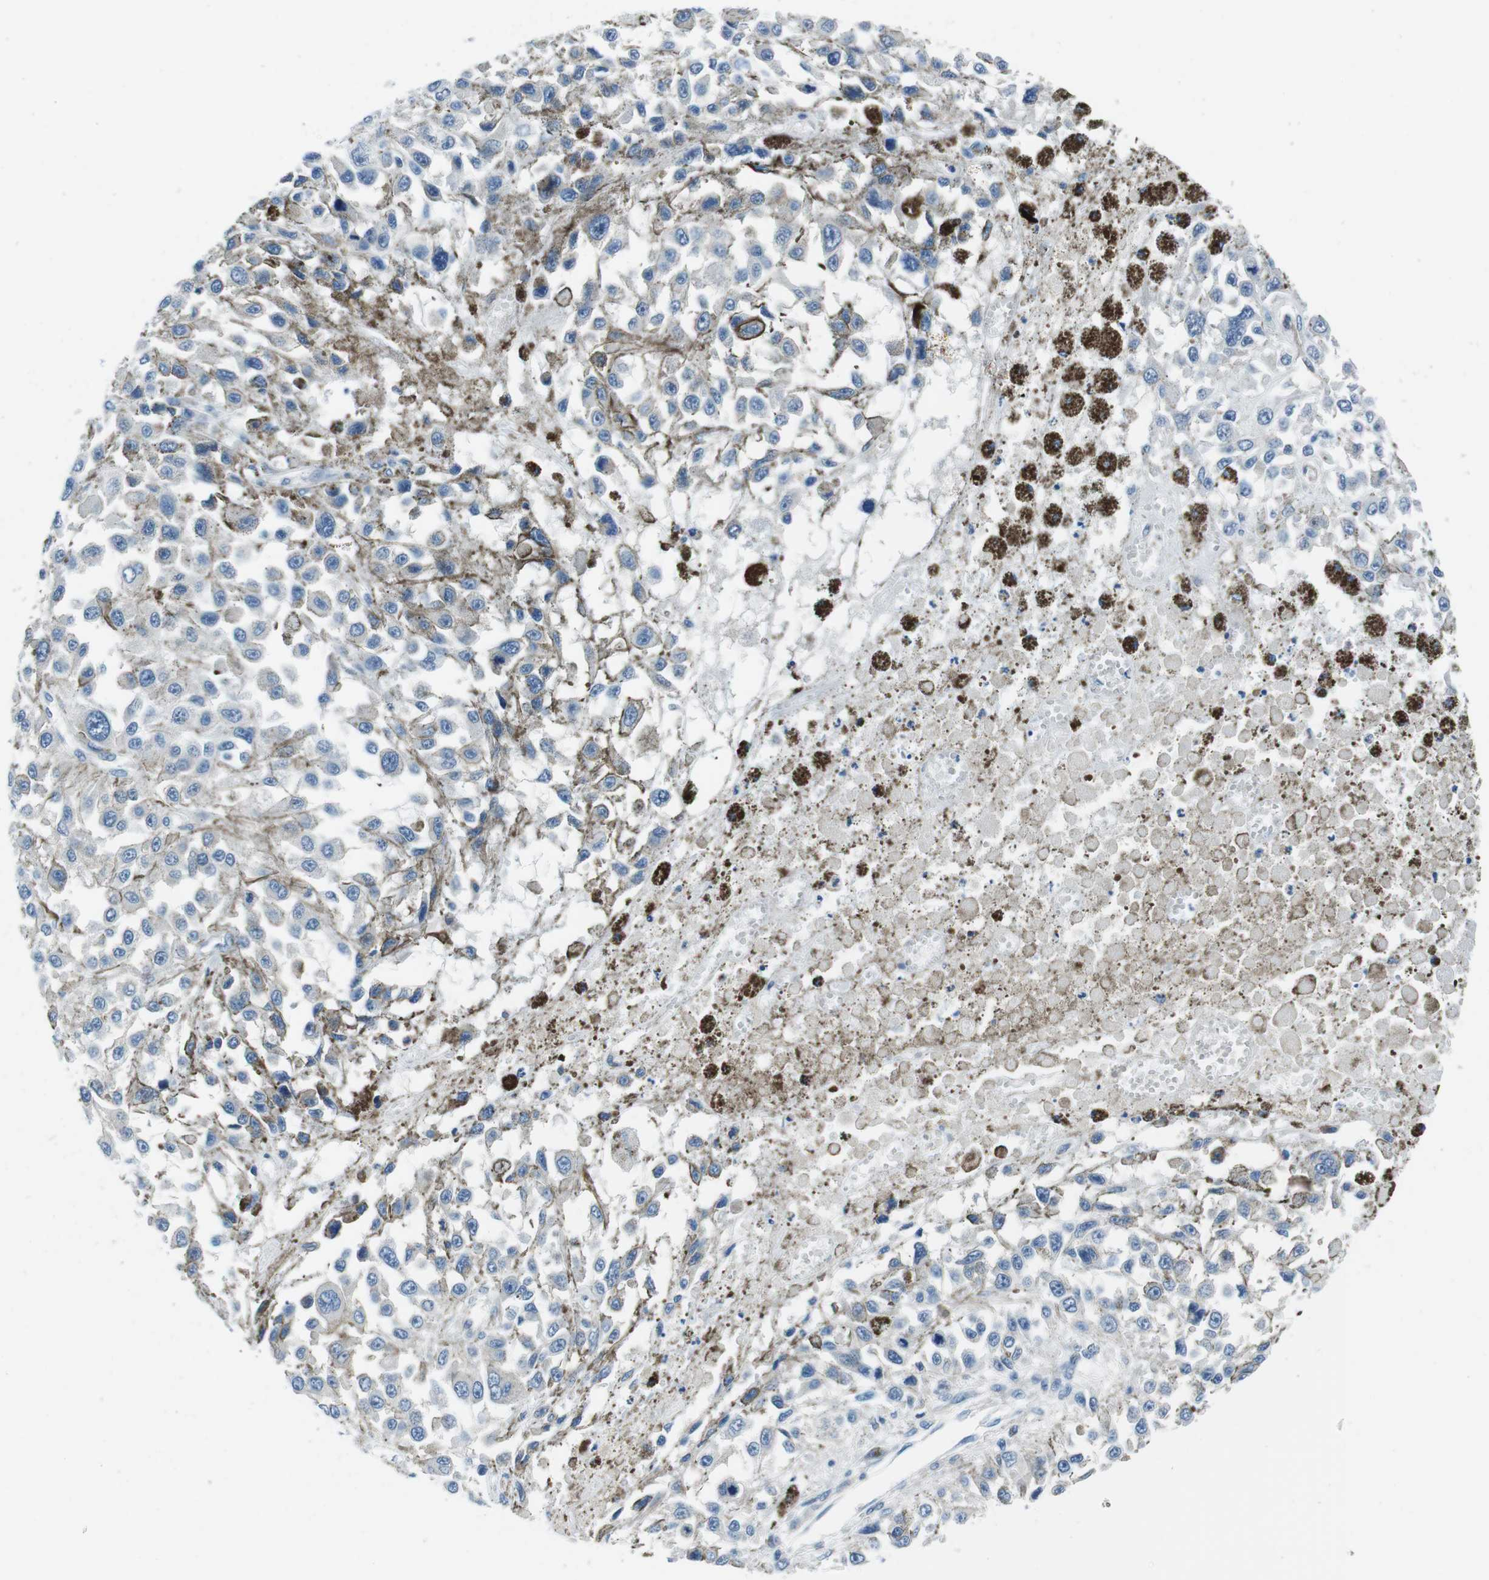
{"staining": {"intensity": "weak", "quantity": "<25%", "location": "cytoplasmic/membranous"}, "tissue": "melanoma", "cell_type": "Tumor cells", "image_type": "cancer", "snomed": [{"axis": "morphology", "description": "Malignant melanoma, Metastatic site"}, {"axis": "topography", "description": "Lymph node"}], "caption": "This is an IHC photomicrograph of human malignant melanoma (metastatic site). There is no staining in tumor cells.", "gene": "CASQ1", "patient": {"sex": "male", "age": 59}}